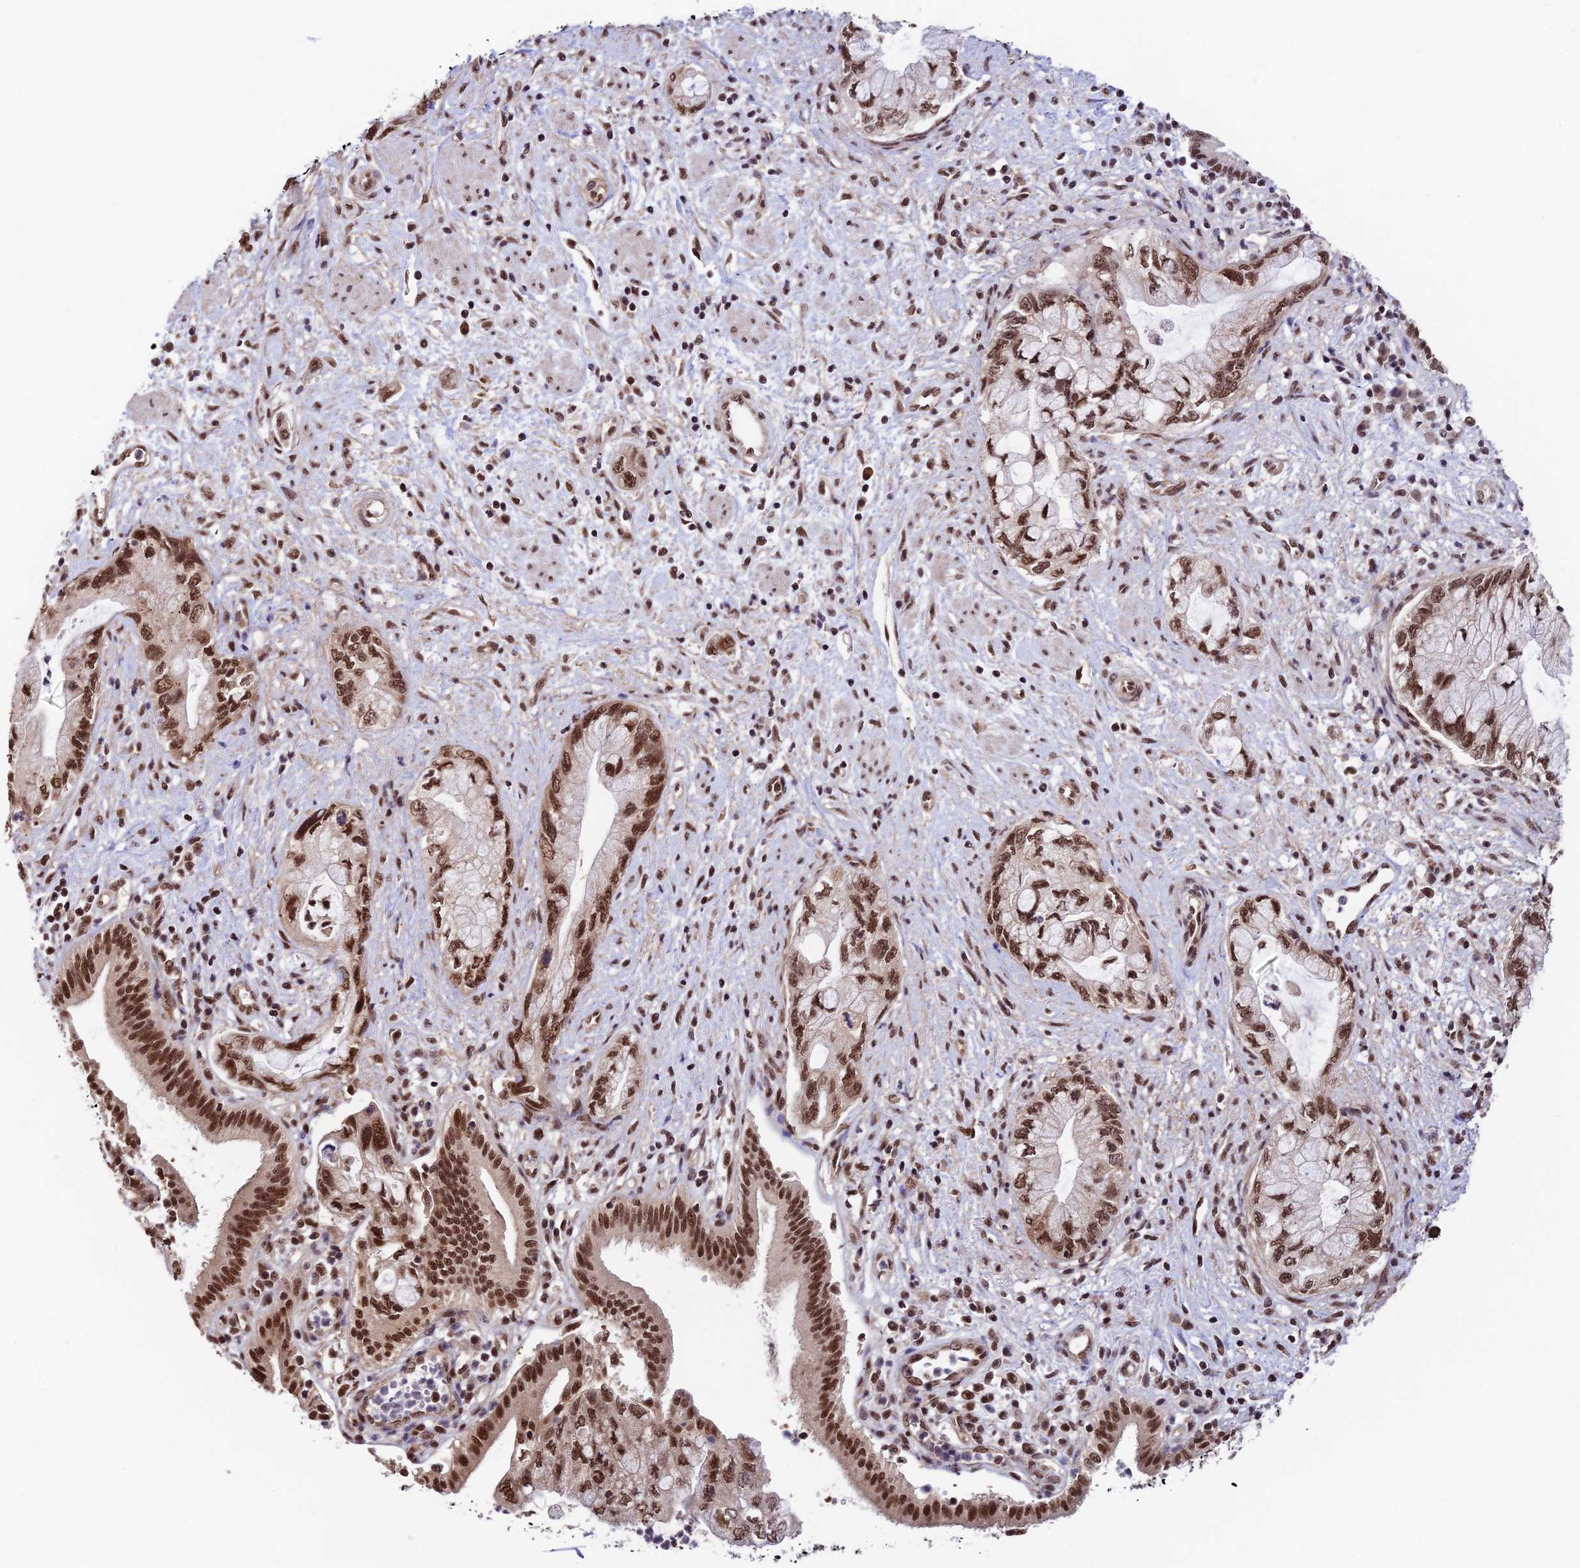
{"staining": {"intensity": "strong", "quantity": ">75%", "location": "nuclear"}, "tissue": "pancreatic cancer", "cell_type": "Tumor cells", "image_type": "cancer", "snomed": [{"axis": "morphology", "description": "Adenocarcinoma, NOS"}, {"axis": "topography", "description": "Pancreas"}], "caption": "Immunohistochemical staining of pancreatic adenocarcinoma exhibits strong nuclear protein positivity in approximately >75% of tumor cells.", "gene": "RBM42", "patient": {"sex": "female", "age": 73}}